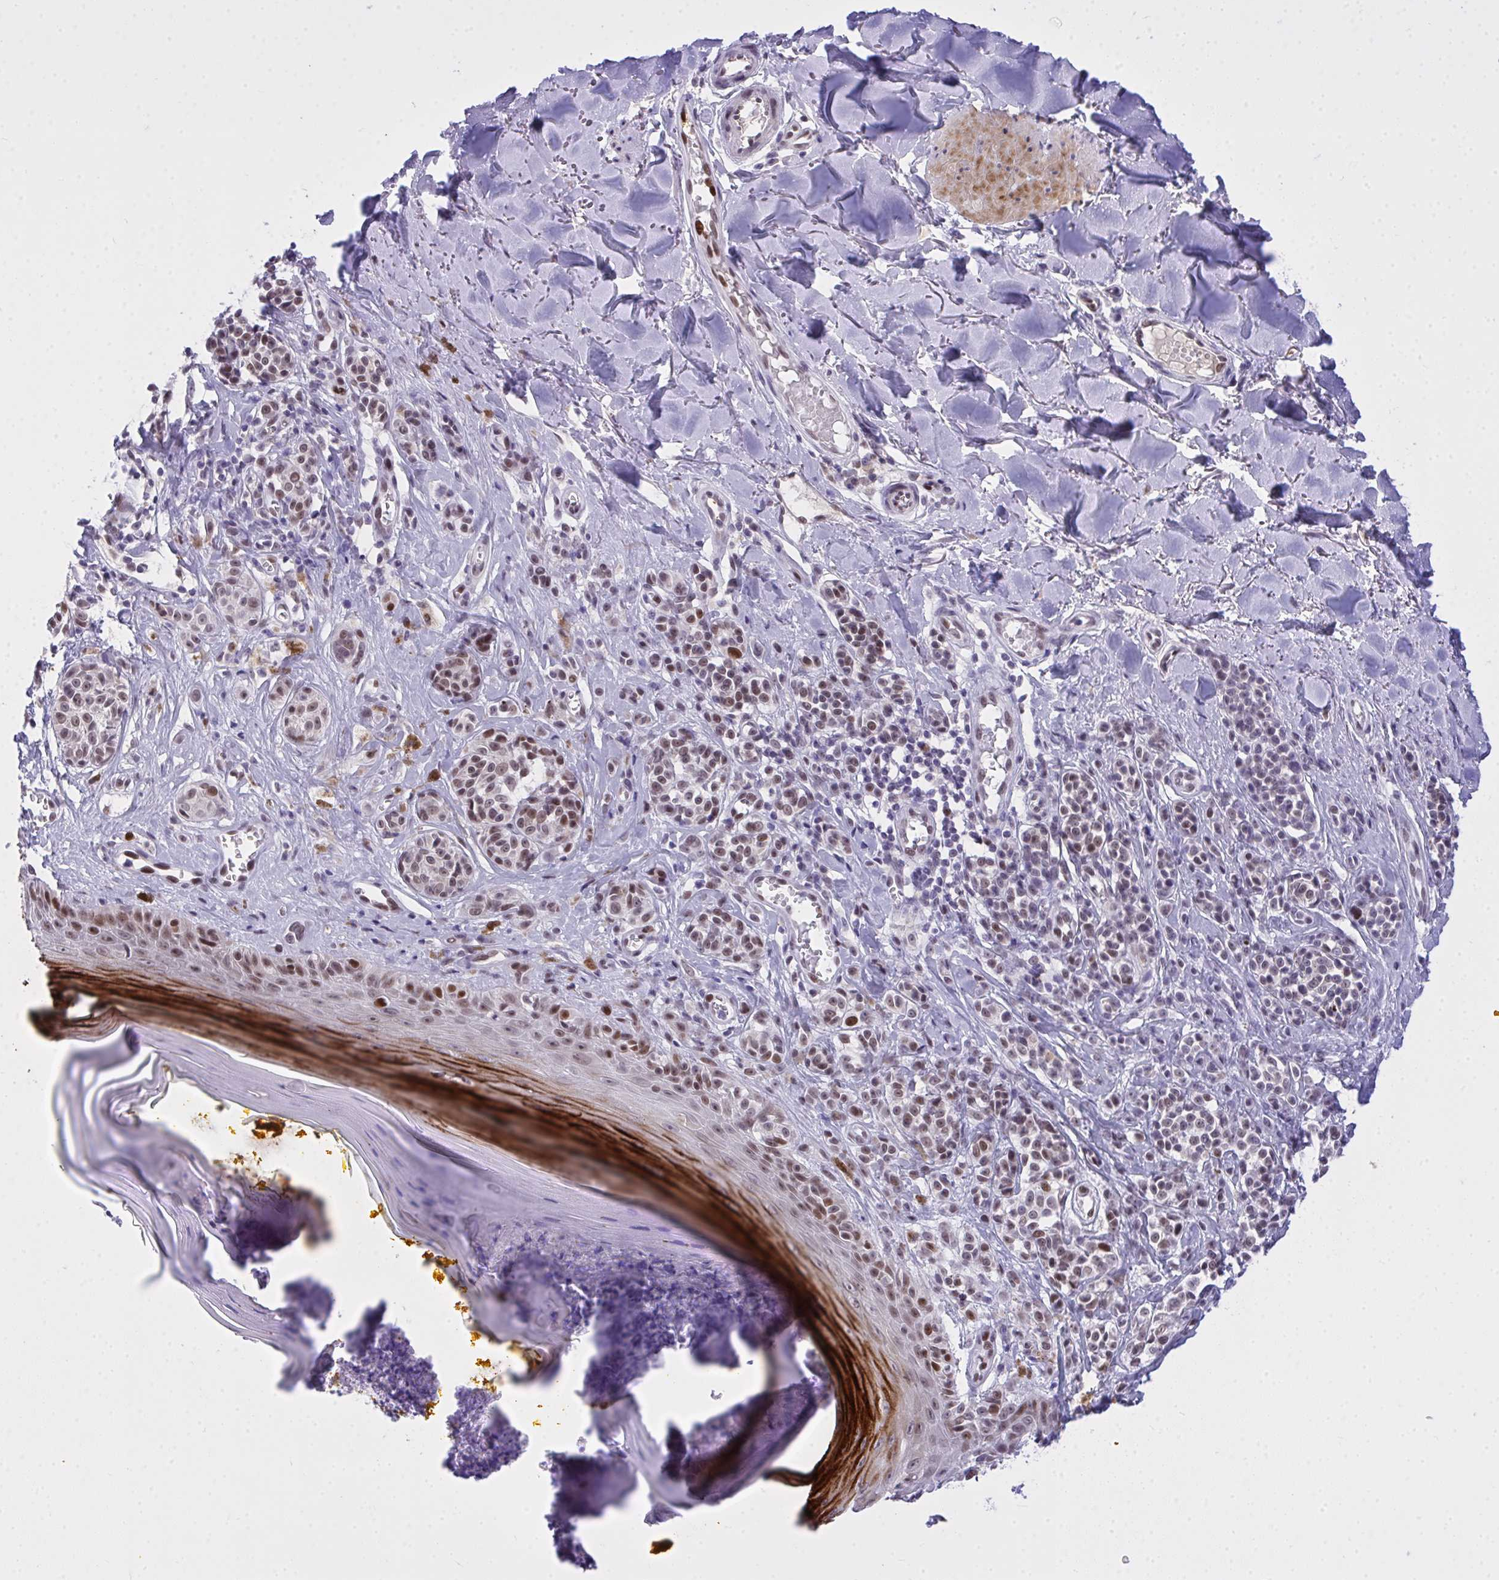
{"staining": {"intensity": "moderate", "quantity": "25%-75%", "location": "nuclear"}, "tissue": "melanoma", "cell_type": "Tumor cells", "image_type": "cancer", "snomed": [{"axis": "morphology", "description": "Malignant melanoma, NOS"}, {"axis": "topography", "description": "Skin"}], "caption": "A high-resolution image shows IHC staining of melanoma, which displays moderate nuclear expression in about 25%-75% of tumor cells.", "gene": "TEAD4", "patient": {"sex": "male", "age": 74}}